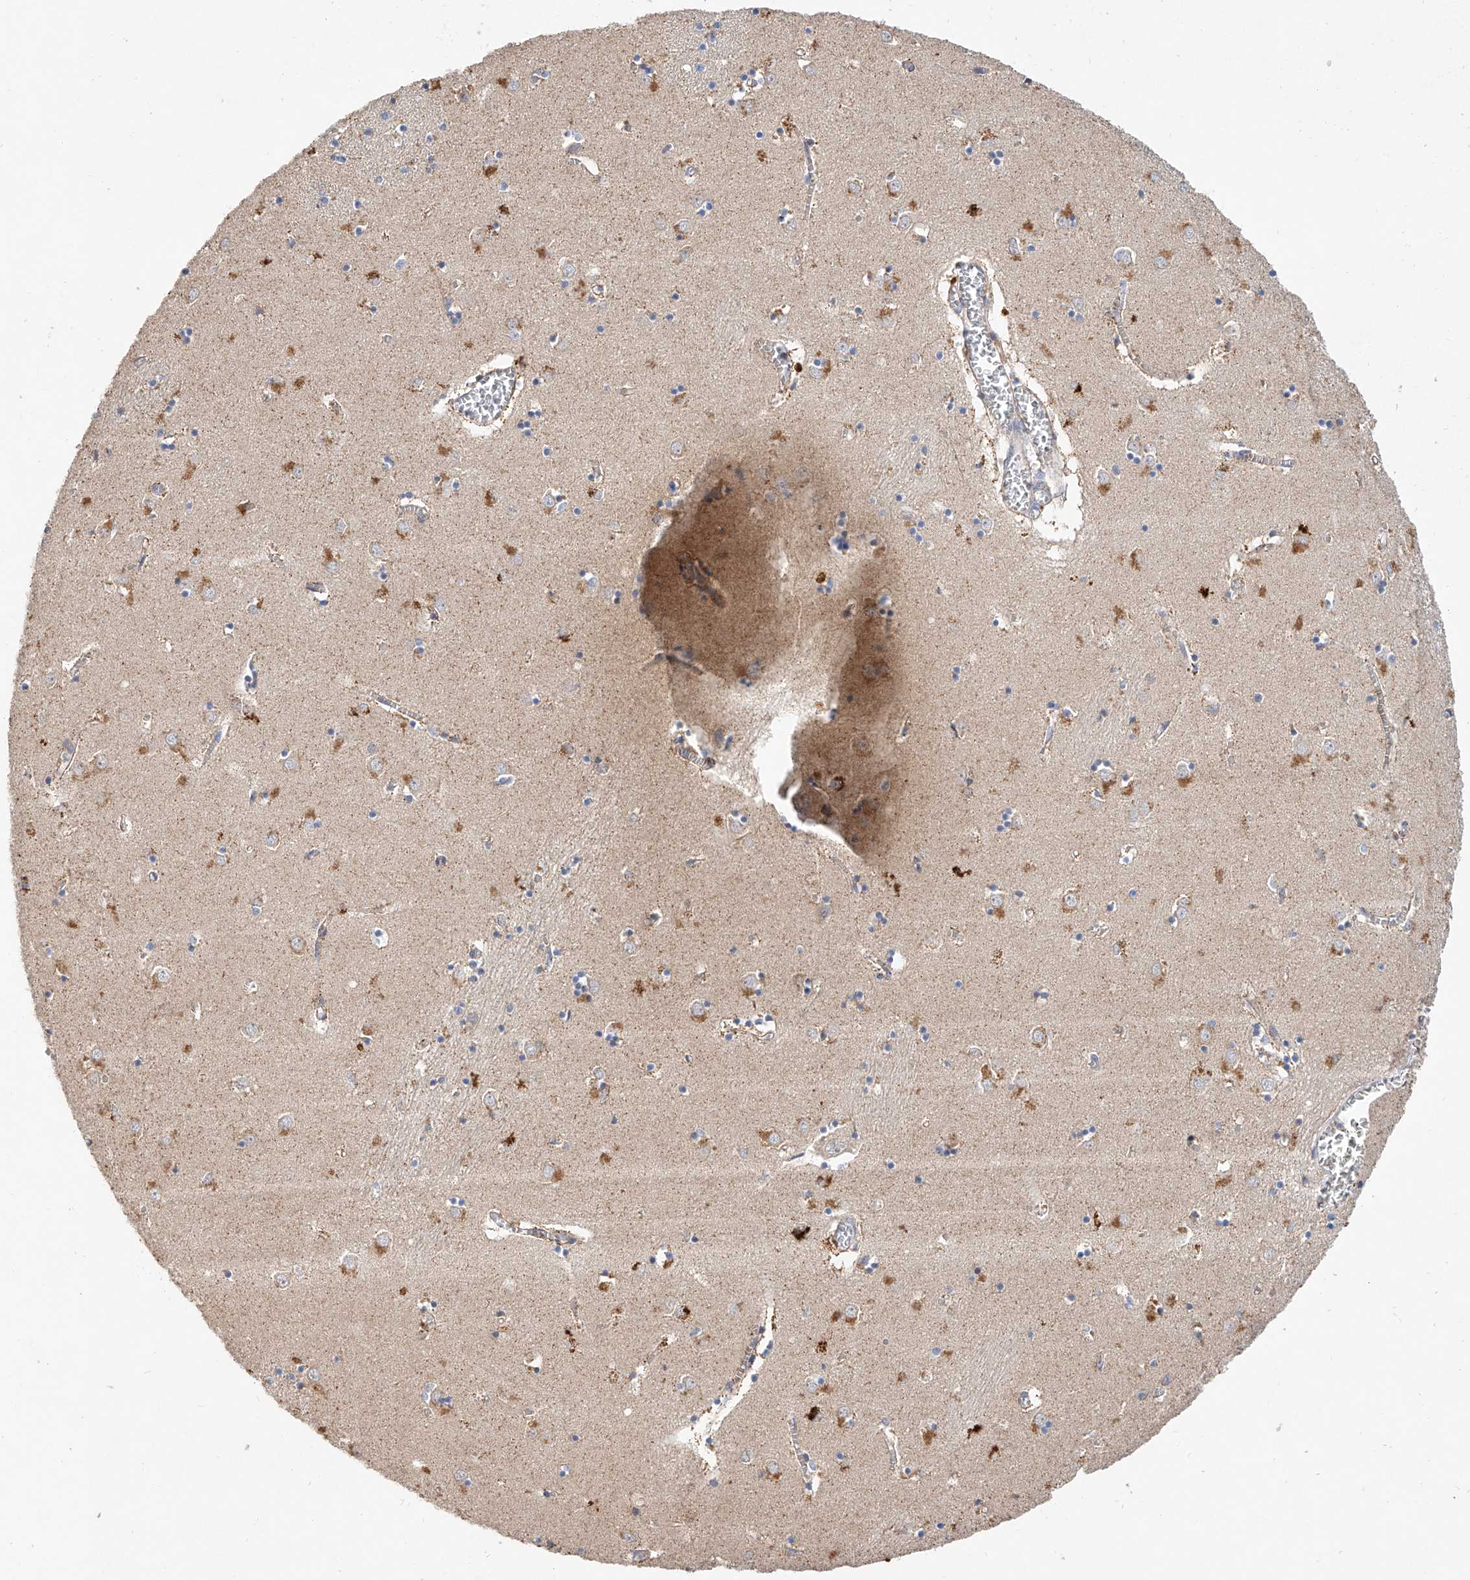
{"staining": {"intensity": "weak", "quantity": "<25%", "location": "cytoplasmic/membranous"}, "tissue": "caudate", "cell_type": "Glial cells", "image_type": "normal", "snomed": [{"axis": "morphology", "description": "Normal tissue, NOS"}, {"axis": "topography", "description": "Lateral ventricle wall"}], "caption": "IHC photomicrograph of benign caudate: human caudate stained with DAB reveals no significant protein positivity in glial cells.", "gene": "AMD1", "patient": {"sex": "male", "age": 70}}